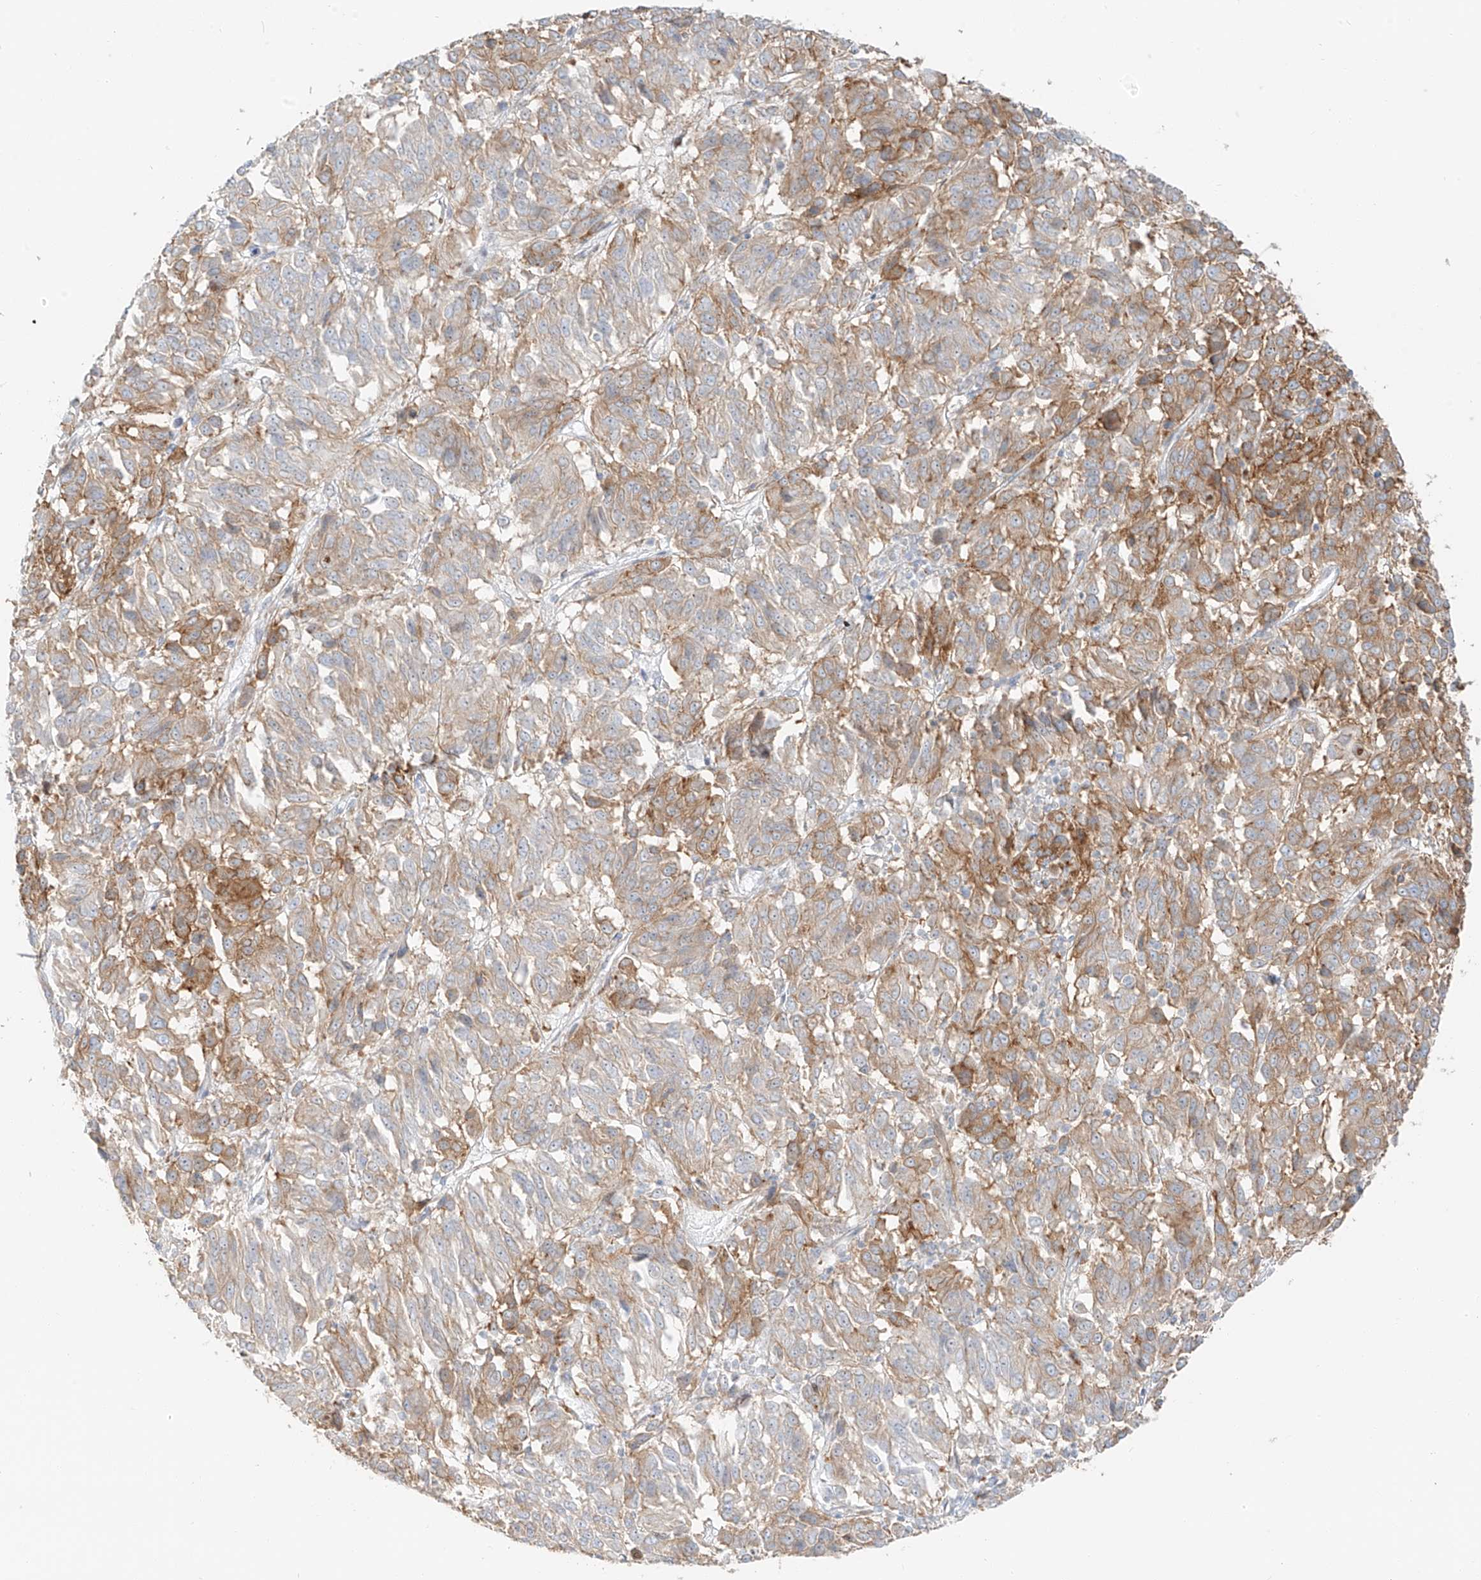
{"staining": {"intensity": "moderate", "quantity": ">75%", "location": "cytoplasmic/membranous"}, "tissue": "melanoma", "cell_type": "Tumor cells", "image_type": "cancer", "snomed": [{"axis": "morphology", "description": "Malignant melanoma, Metastatic site"}, {"axis": "topography", "description": "Lung"}], "caption": "Malignant melanoma (metastatic site) stained for a protein (brown) demonstrates moderate cytoplasmic/membranous positive expression in approximately >75% of tumor cells.", "gene": "SLC35F6", "patient": {"sex": "male", "age": 64}}